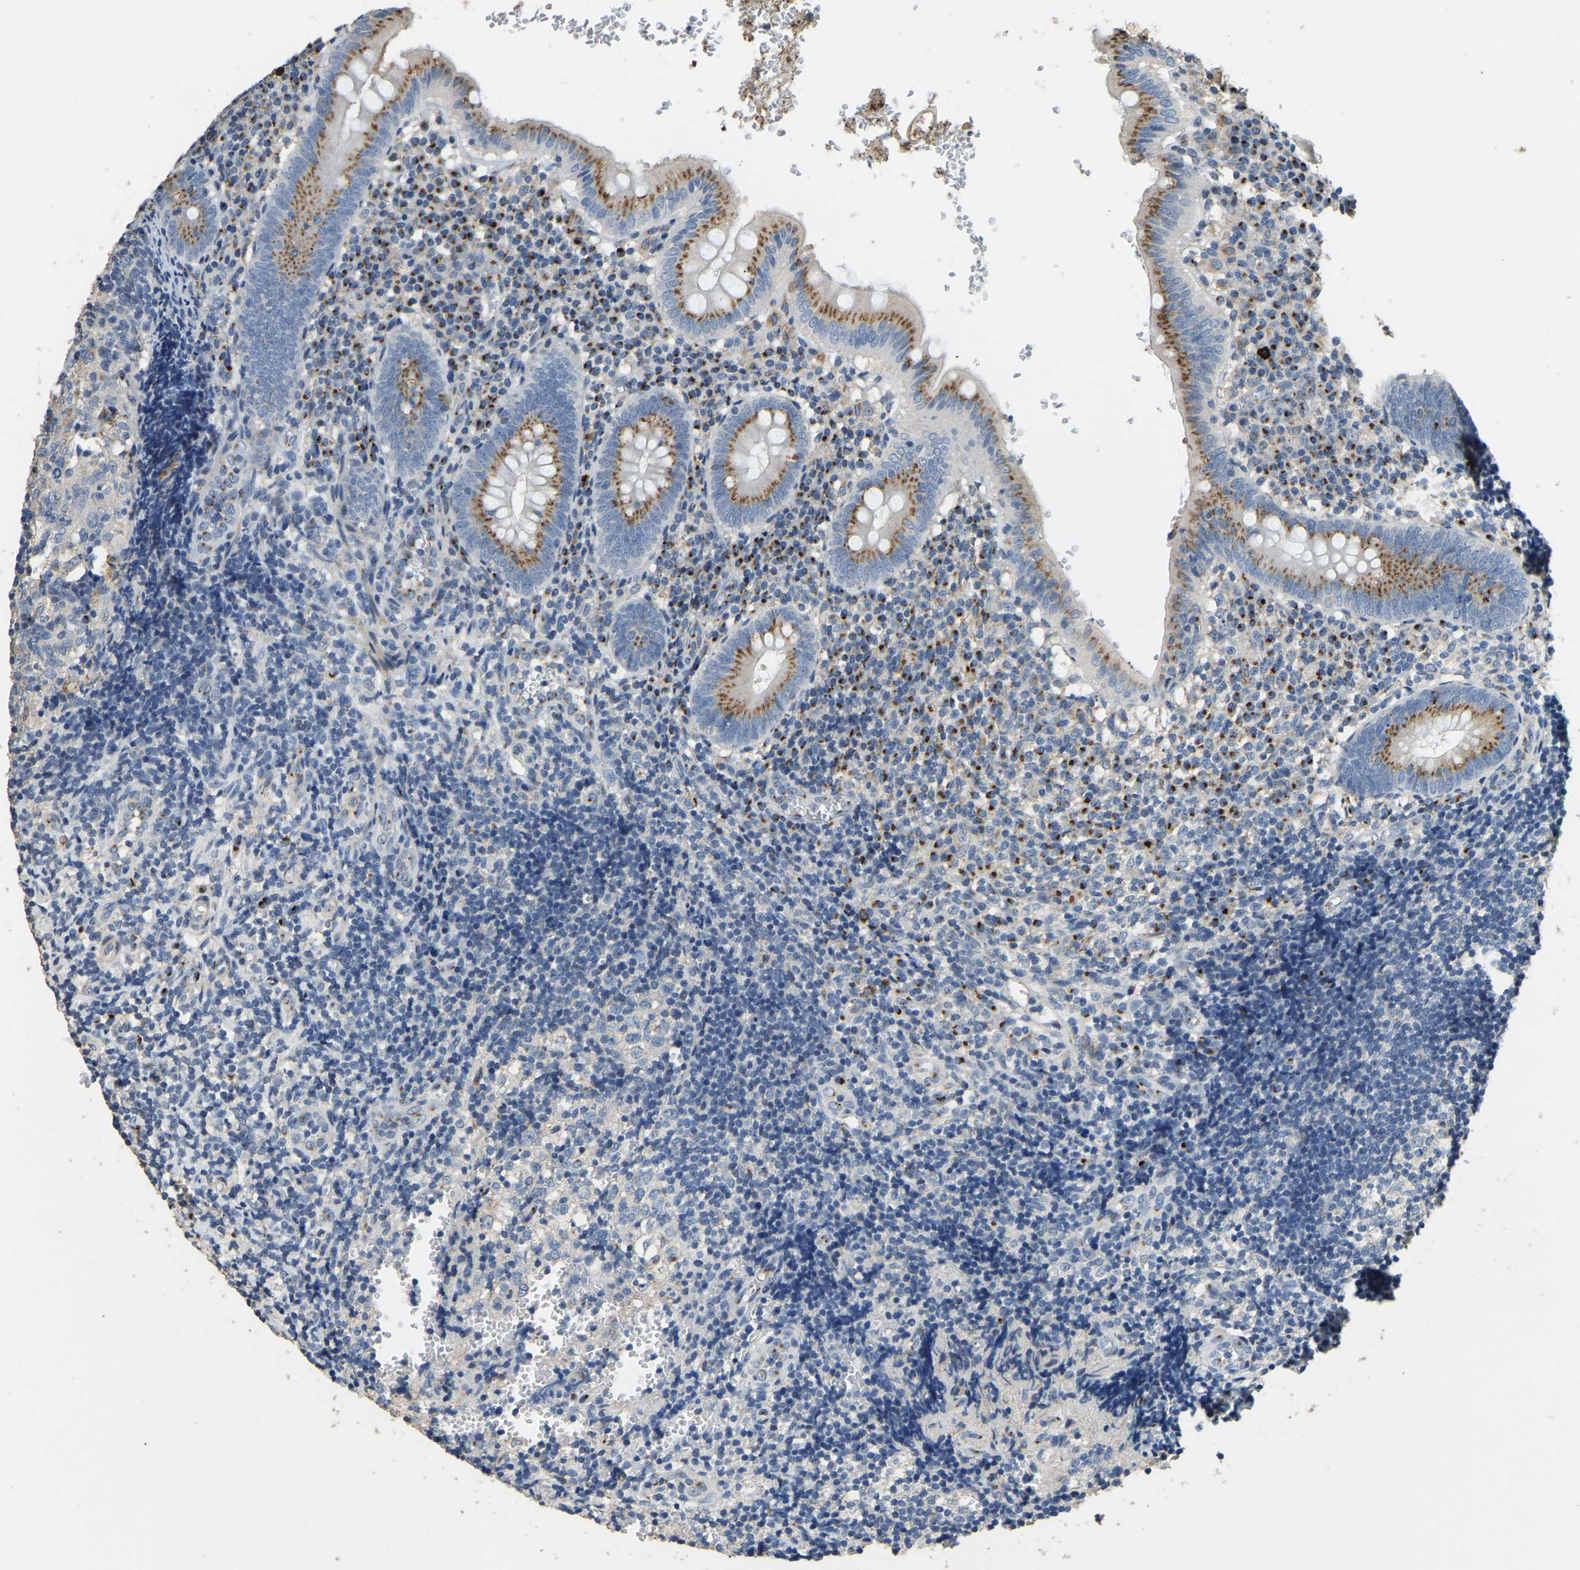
{"staining": {"intensity": "moderate", "quantity": ">75%", "location": "cytoplasmic/membranous"}, "tissue": "appendix", "cell_type": "Glandular cells", "image_type": "normal", "snomed": [{"axis": "morphology", "description": "Normal tissue, NOS"}, {"axis": "topography", "description": "Appendix"}], "caption": "An image of human appendix stained for a protein demonstrates moderate cytoplasmic/membranous brown staining in glandular cells. Ihc stains the protein of interest in brown and the nuclei are stained blue.", "gene": "FAM174A", "patient": {"sex": "male", "age": 8}}